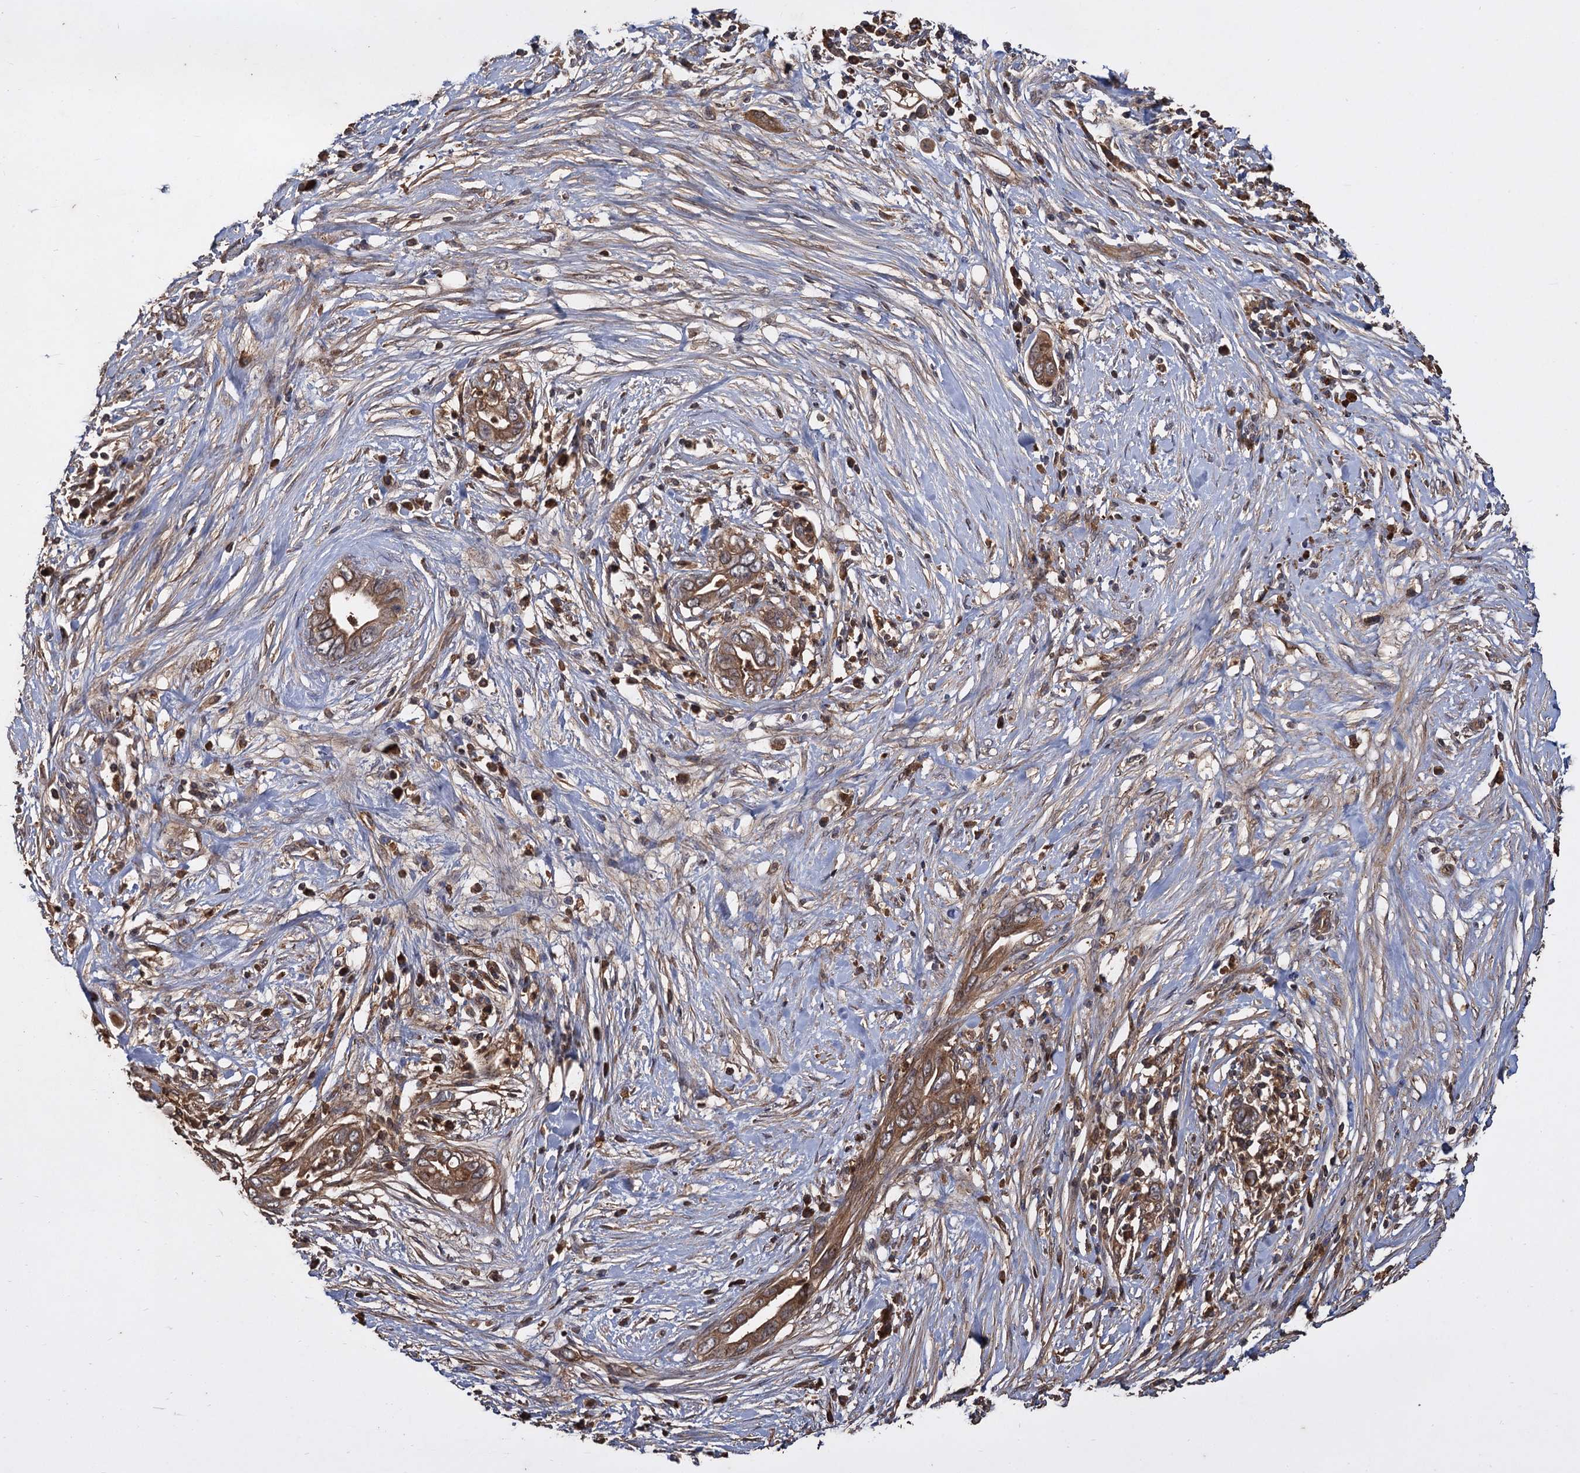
{"staining": {"intensity": "moderate", "quantity": ">75%", "location": "cytoplasmic/membranous"}, "tissue": "pancreatic cancer", "cell_type": "Tumor cells", "image_type": "cancer", "snomed": [{"axis": "morphology", "description": "Adenocarcinoma, NOS"}, {"axis": "topography", "description": "Pancreas"}], "caption": "Pancreatic adenocarcinoma stained for a protein (brown) shows moderate cytoplasmic/membranous positive expression in about >75% of tumor cells.", "gene": "GCLC", "patient": {"sex": "male", "age": 75}}